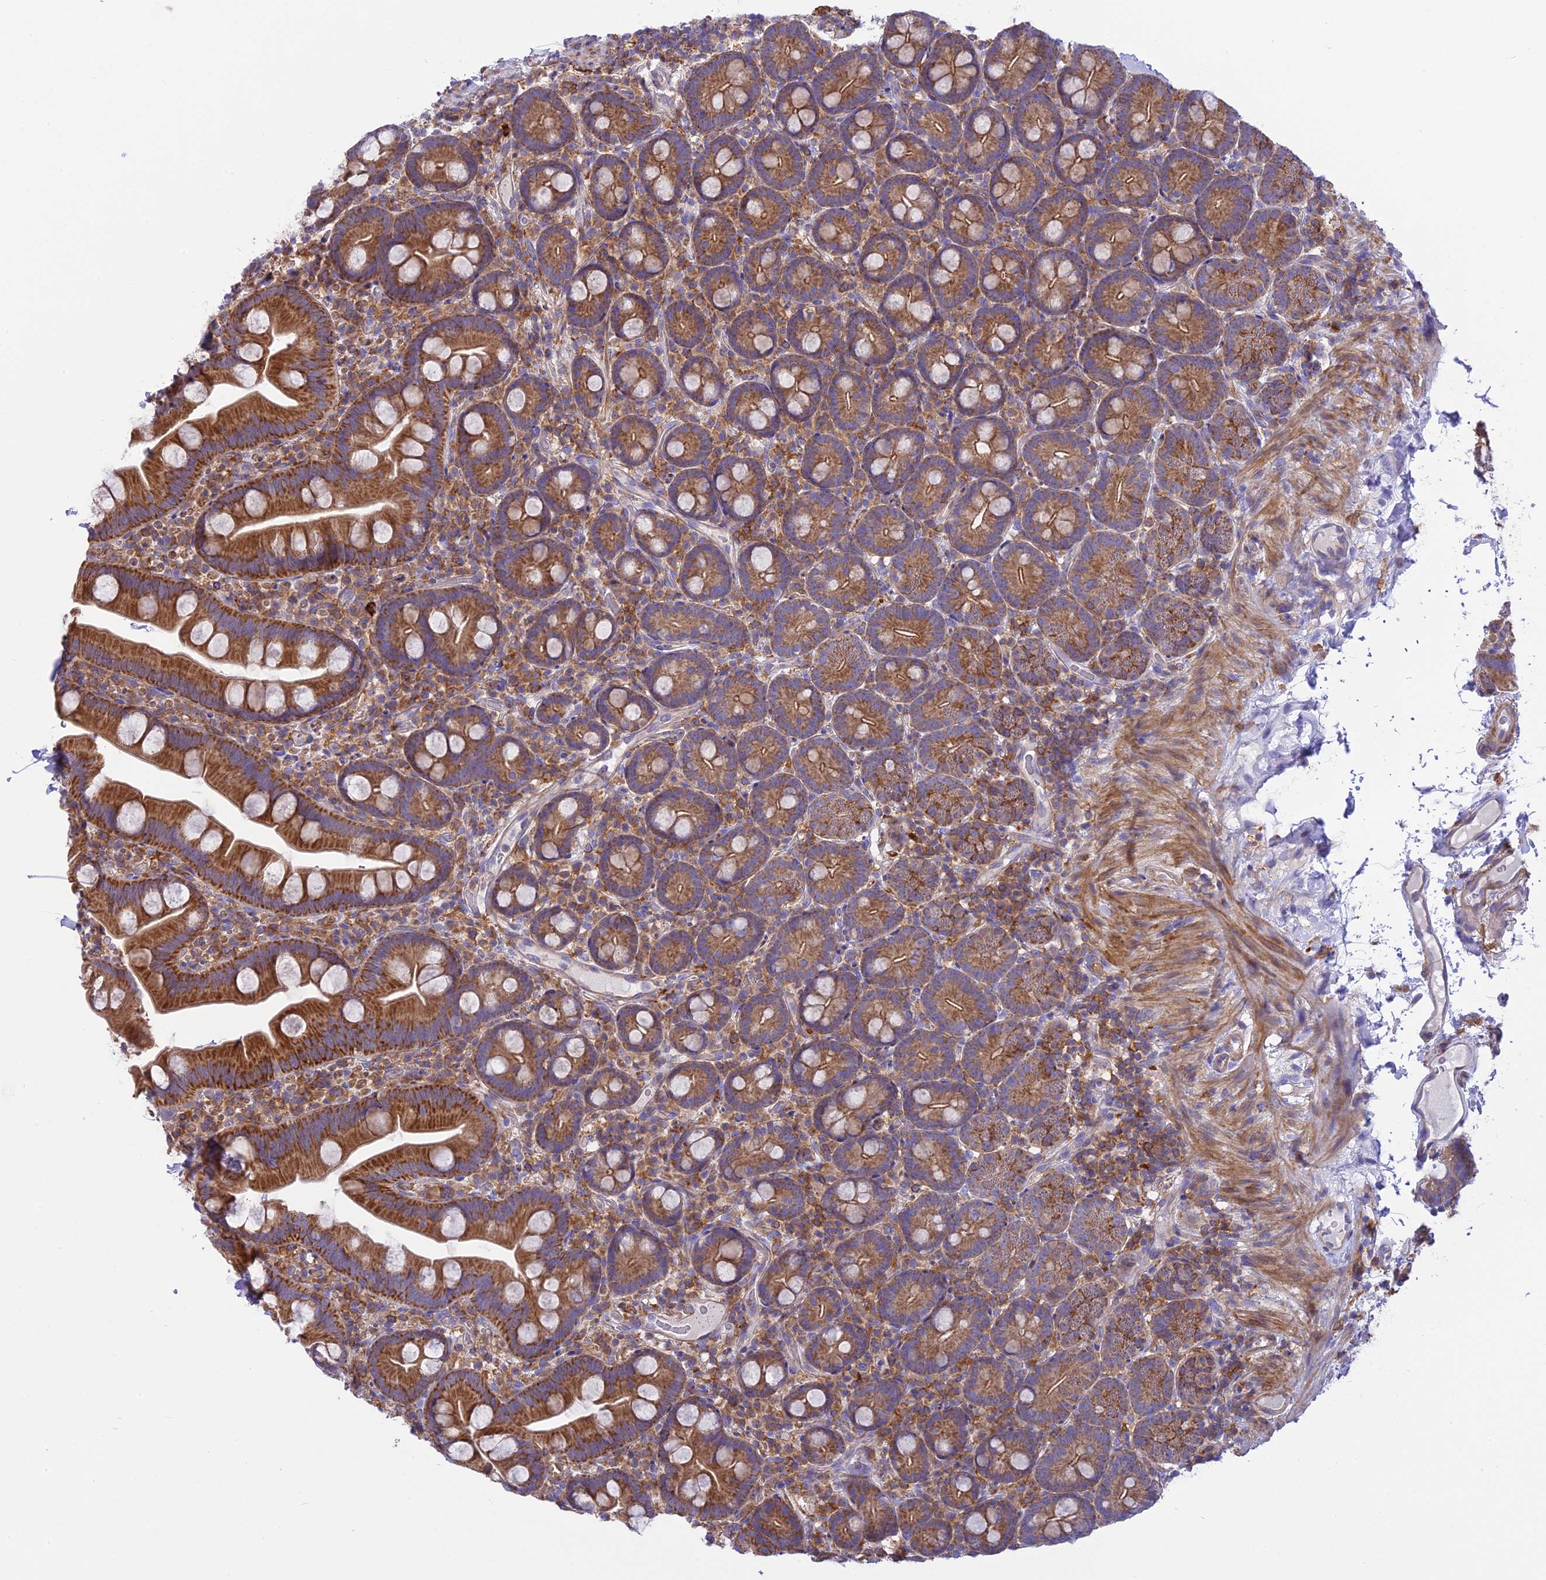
{"staining": {"intensity": "strong", "quantity": ">75%", "location": "cytoplasmic/membranous"}, "tissue": "small intestine", "cell_type": "Glandular cells", "image_type": "normal", "snomed": [{"axis": "morphology", "description": "Normal tissue, NOS"}, {"axis": "topography", "description": "Small intestine"}], "caption": "About >75% of glandular cells in normal small intestine reveal strong cytoplasmic/membranous protein positivity as visualized by brown immunohistochemical staining.", "gene": "CORO7", "patient": {"sex": "female", "age": 68}}